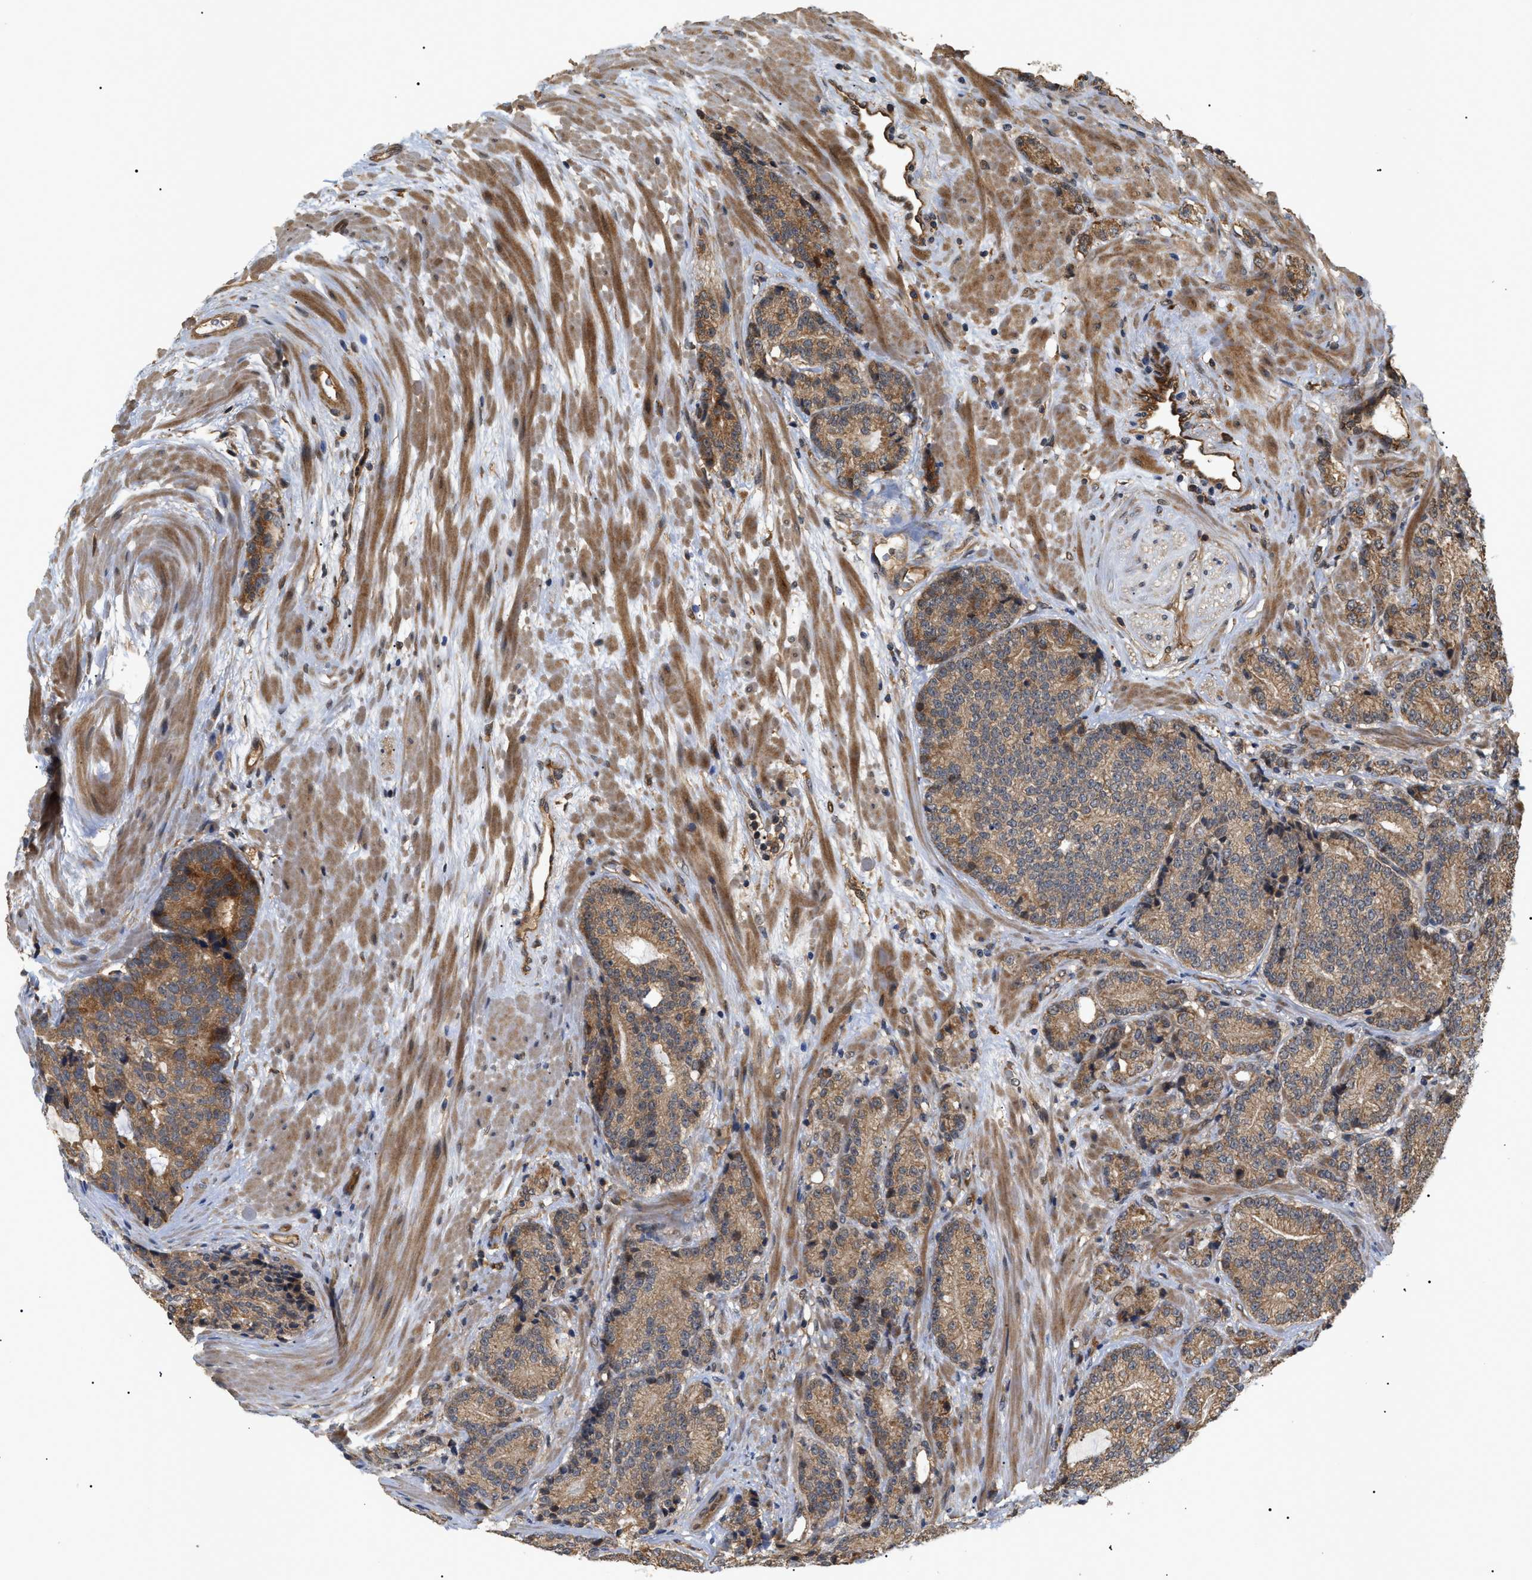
{"staining": {"intensity": "moderate", "quantity": ">75%", "location": "cytoplasmic/membranous"}, "tissue": "prostate cancer", "cell_type": "Tumor cells", "image_type": "cancer", "snomed": [{"axis": "morphology", "description": "Adenocarcinoma, High grade"}, {"axis": "topography", "description": "Prostate"}], "caption": "Human prostate cancer stained with a protein marker reveals moderate staining in tumor cells.", "gene": "ASTL", "patient": {"sex": "male", "age": 61}}